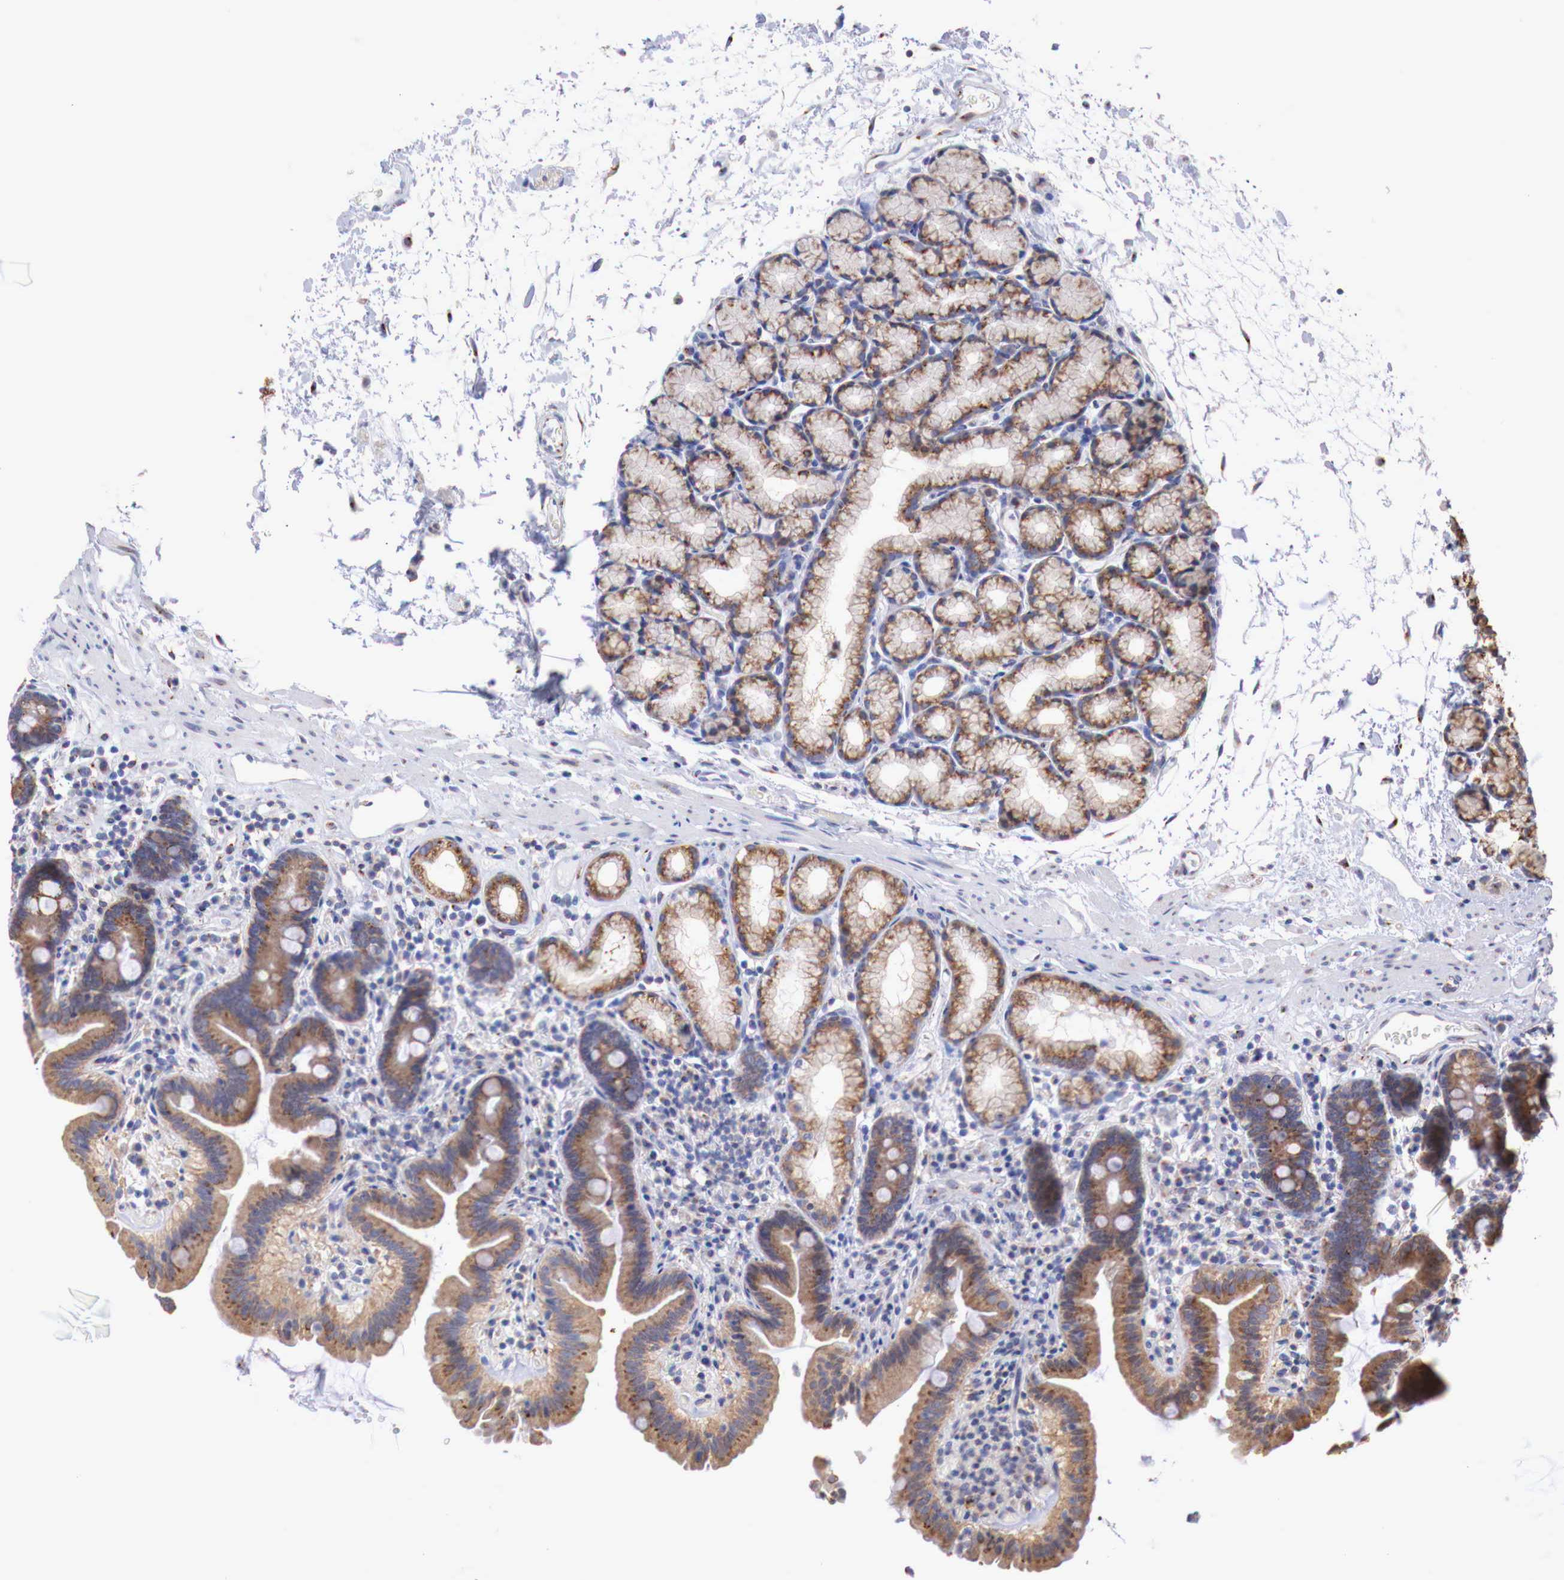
{"staining": {"intensity": "strong", "quantity": ">75%", "location": "cytoplasmic/membranous"}, "tissue": "duodenum", "cell_type": "Glandular cells", "image_type": "normal", "snomed": [{"axis": "morphology", "description": "Normal tissue, NOS"}, {"axis": "topography", "description": "Duodenum"}], "caption": "Immunohistochemistry staining of unremarkable duodenum, which shows high levels of strong cytoplasmic/membranous expression in approximately >75% of glandular cells indicating strong cytoplasmic/membranous protein expression. The staining was performed using DAB (brown) for protein detection and nuclei were counterstained in hematoxylin (blue).", "gene": "SYAP1", "patient": {"sex": "female", "age": 48}}